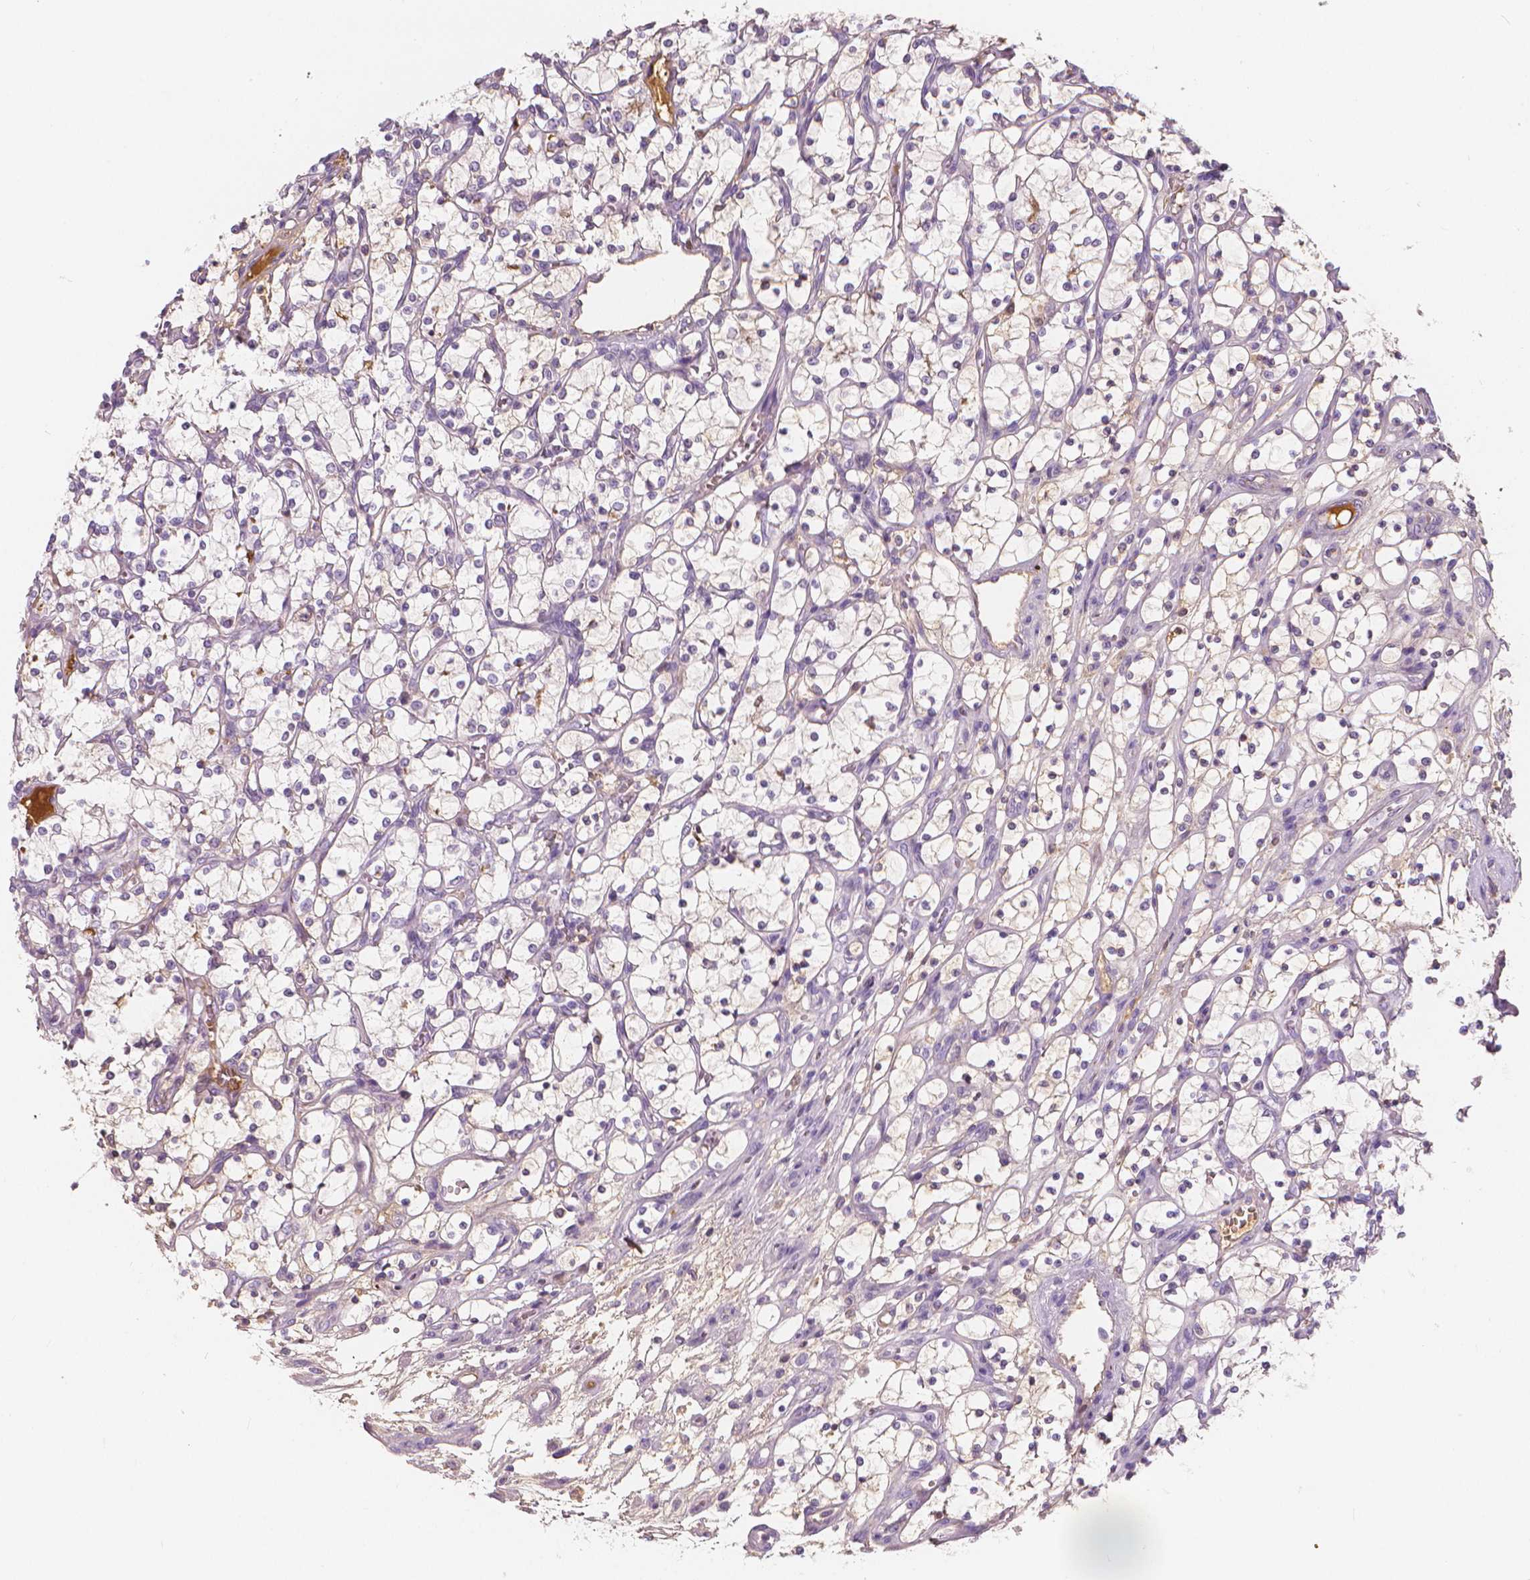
{"staining": {"intensity": "negative", "quantity": "none", "location": "none"}, "tissue": "renal cancer", "cell_type": "Tumor cells", "image_type": "cancer", "snomed": [{"axis": "morphology", "description": "Adenocarcinoma, NOS"}, {"axis": "topography", "description": "Kidney"}], "caption": "A micrograph of renal cancer (adenocarcinoma) stained for a protein displays no brown staining in tumor cells.", "gene": "APOA4", "patient": {"sex": "female", "age": 69}}